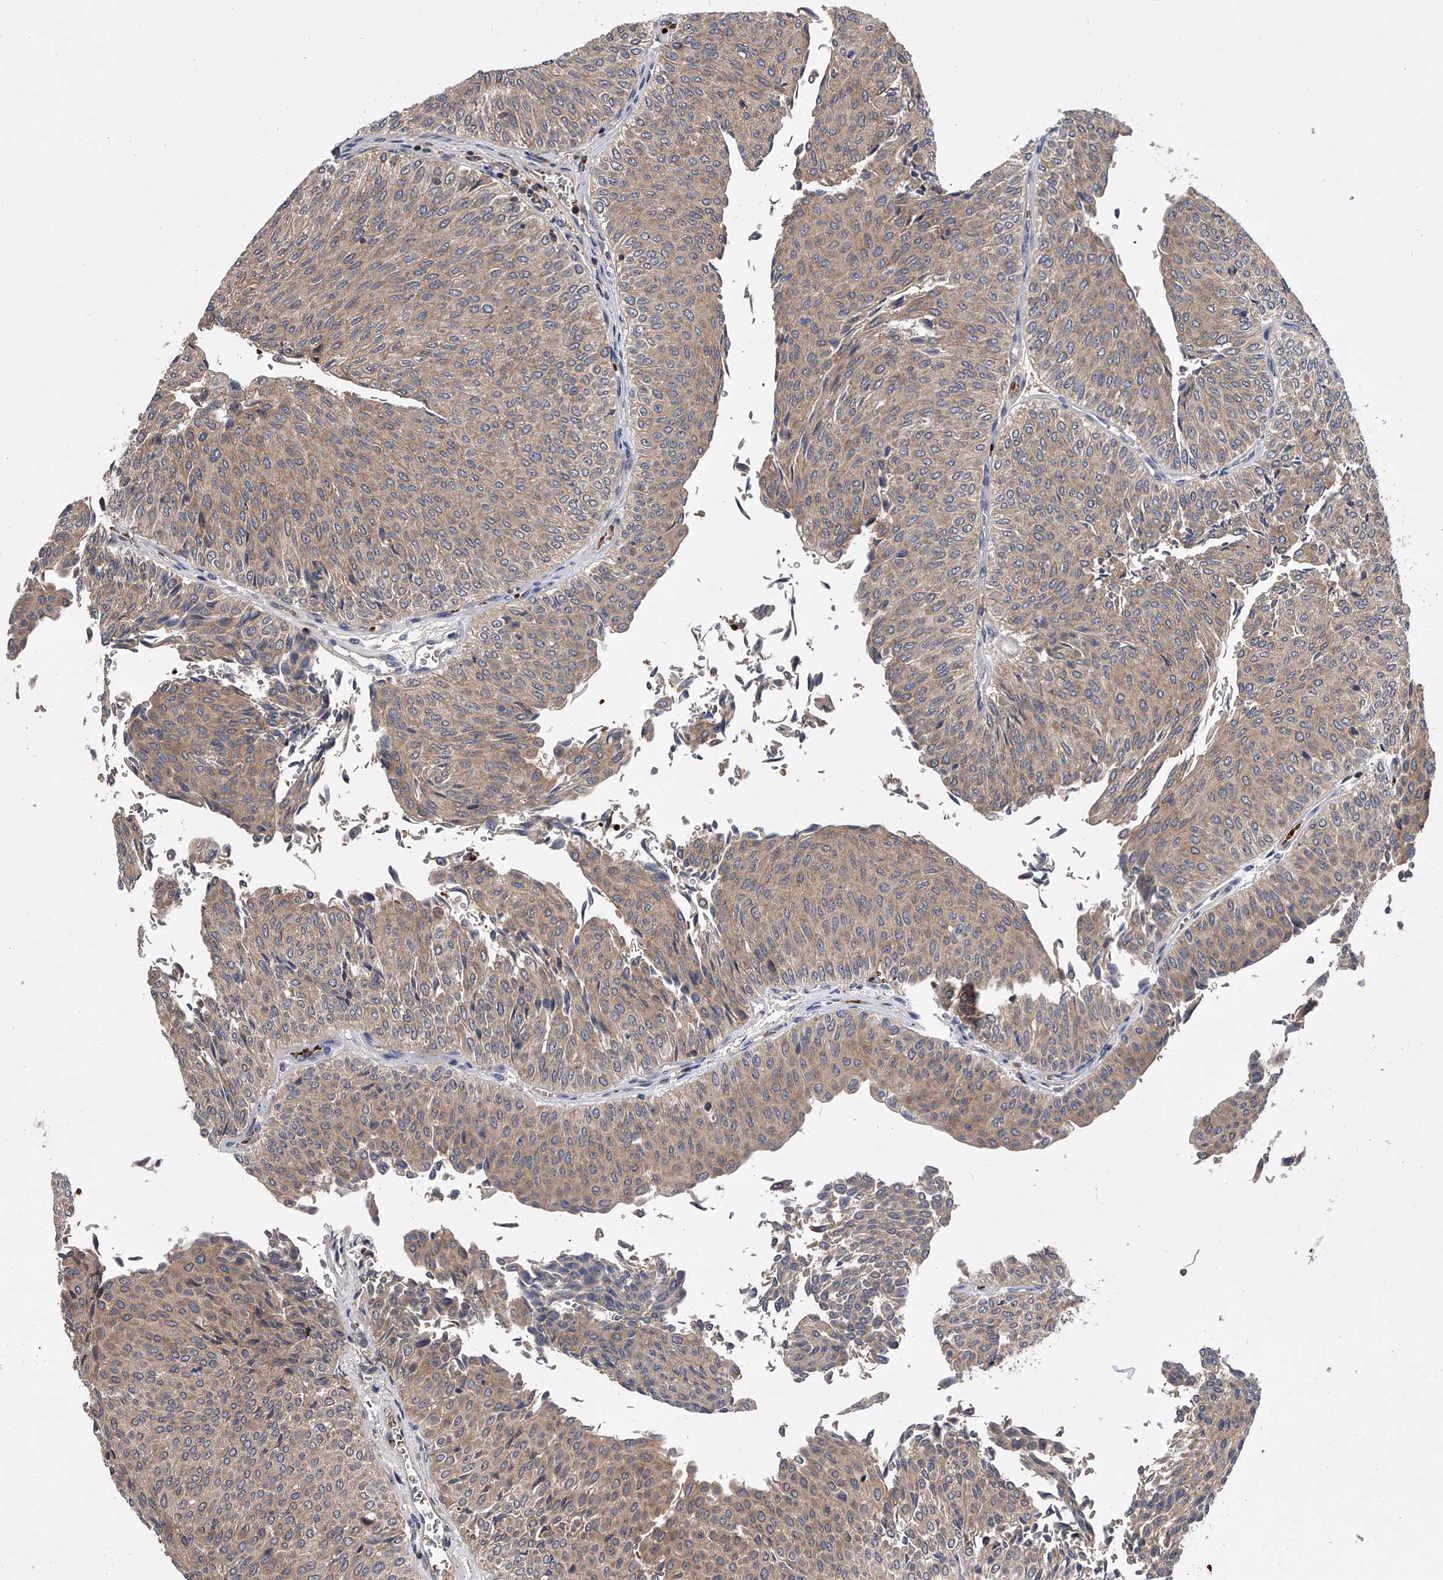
{"staining": {"intensity": "weak", "quantity": ">75%", "location": "cytoplasmic/membranous"}, "tissue": "urothelial cancer", "cell_type": "Tumor cells", "image_type": "cancer", "snomed": [{"axis": "morphology", "description": "Urothelial carcinoma, Low grade"}, {"axis": "topography", "description": "Urinary bladder"}], "caption": "Immunohistochemistry (IHC) (DAB (3,3'-diaminobenzidine)) staining of human urothelial carcinoma (low-grade) displays weak cytoplasmic/membranous protein positivity in approximately >75% of tumor cells.", "gene": "ZNF30", "patient": {"sex": "male", "age": 78}}